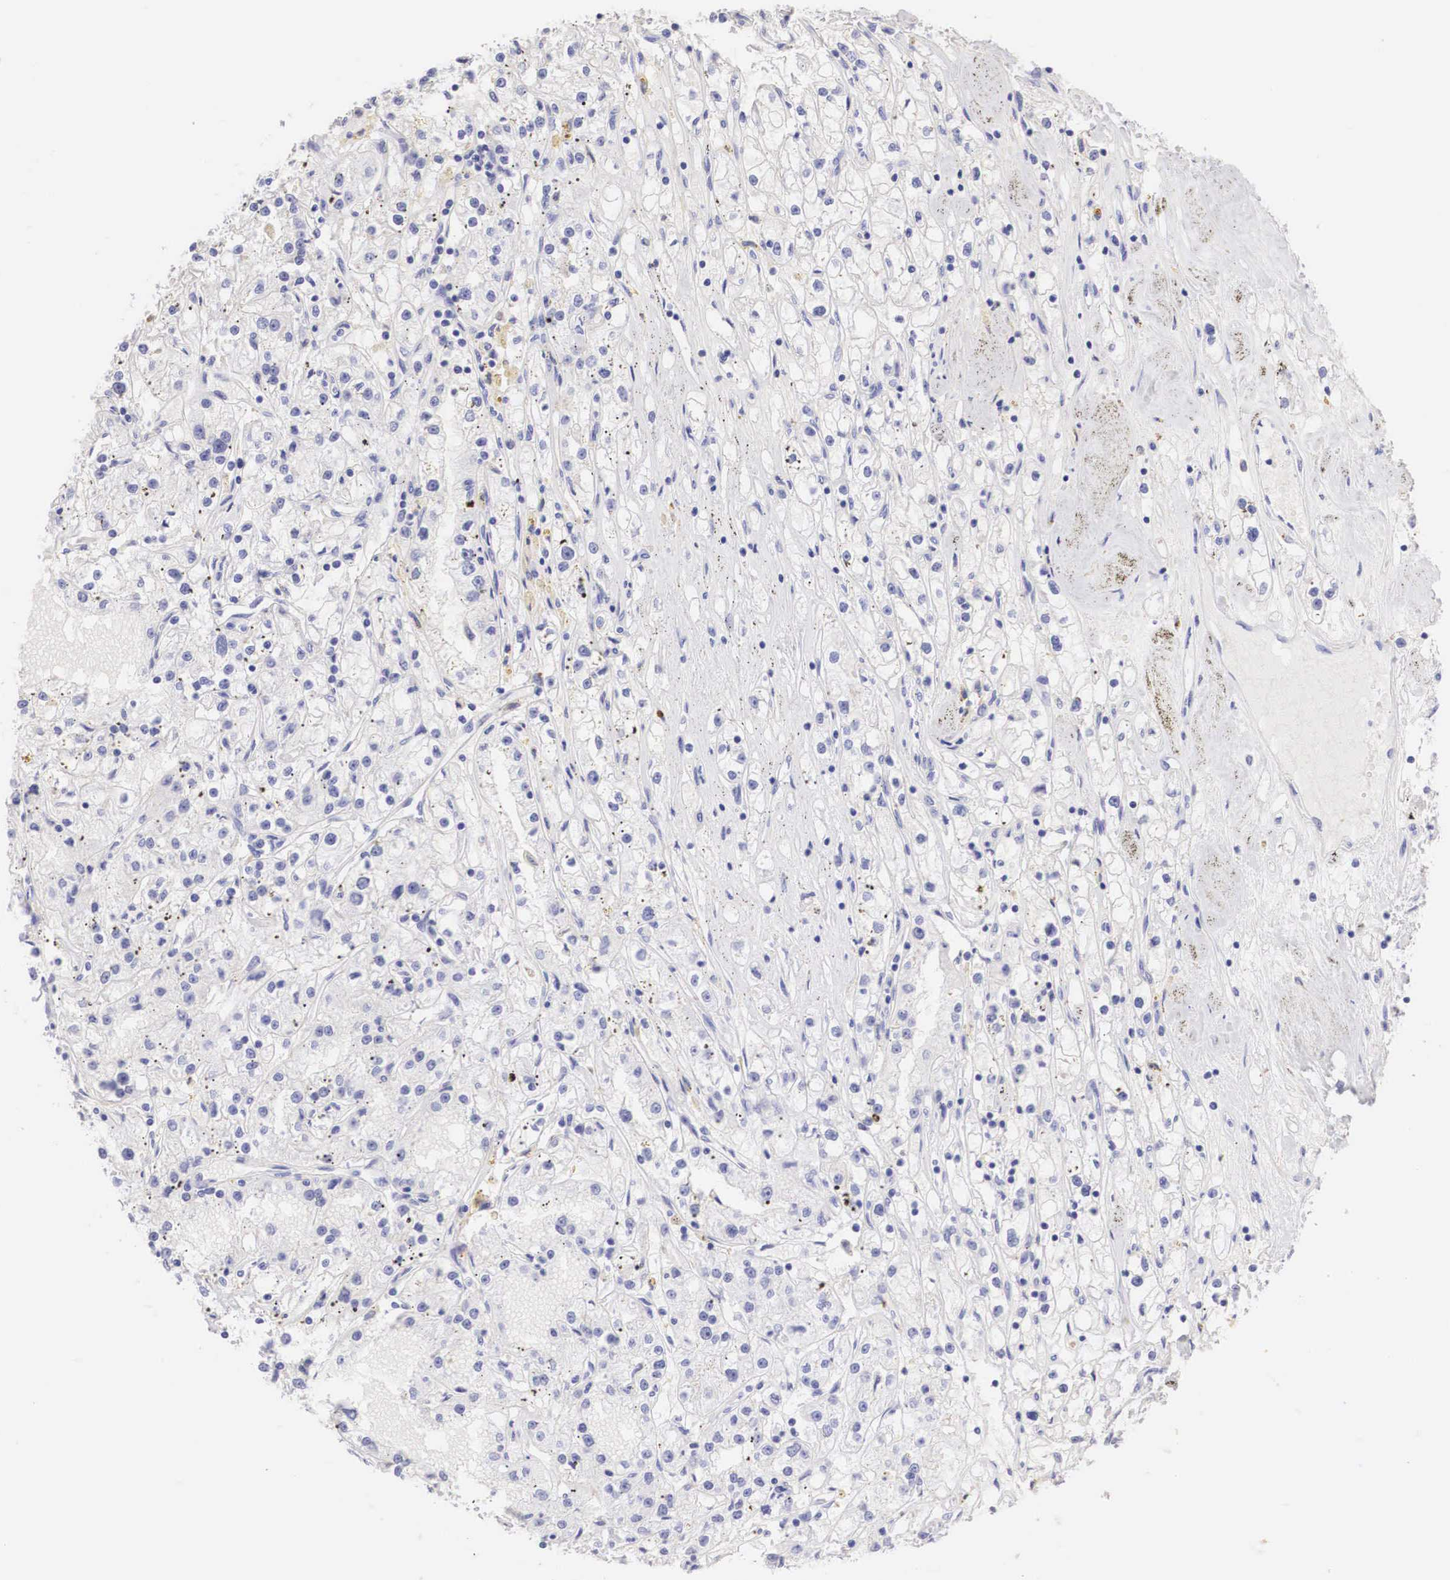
{"staining": {"intensity": "negative", "quantity": "none", "location": "none"}, "tissue": "renal cancer", "cell_type": "Tumor cells", "image_type": "cancer", "snomed": [{"axis": "morphology", "description": "Adenocarcinoma, NOS"}, {"axis": "topography", "description": "Kidney"}], "caption": "Human adenocarcinoma (renal) stained for a protein using immunohistochemistry (IHC) shows no positivity in tumor cells.", "gene": "ERBB2", "patient": {"sex": "male", "age": 56}}